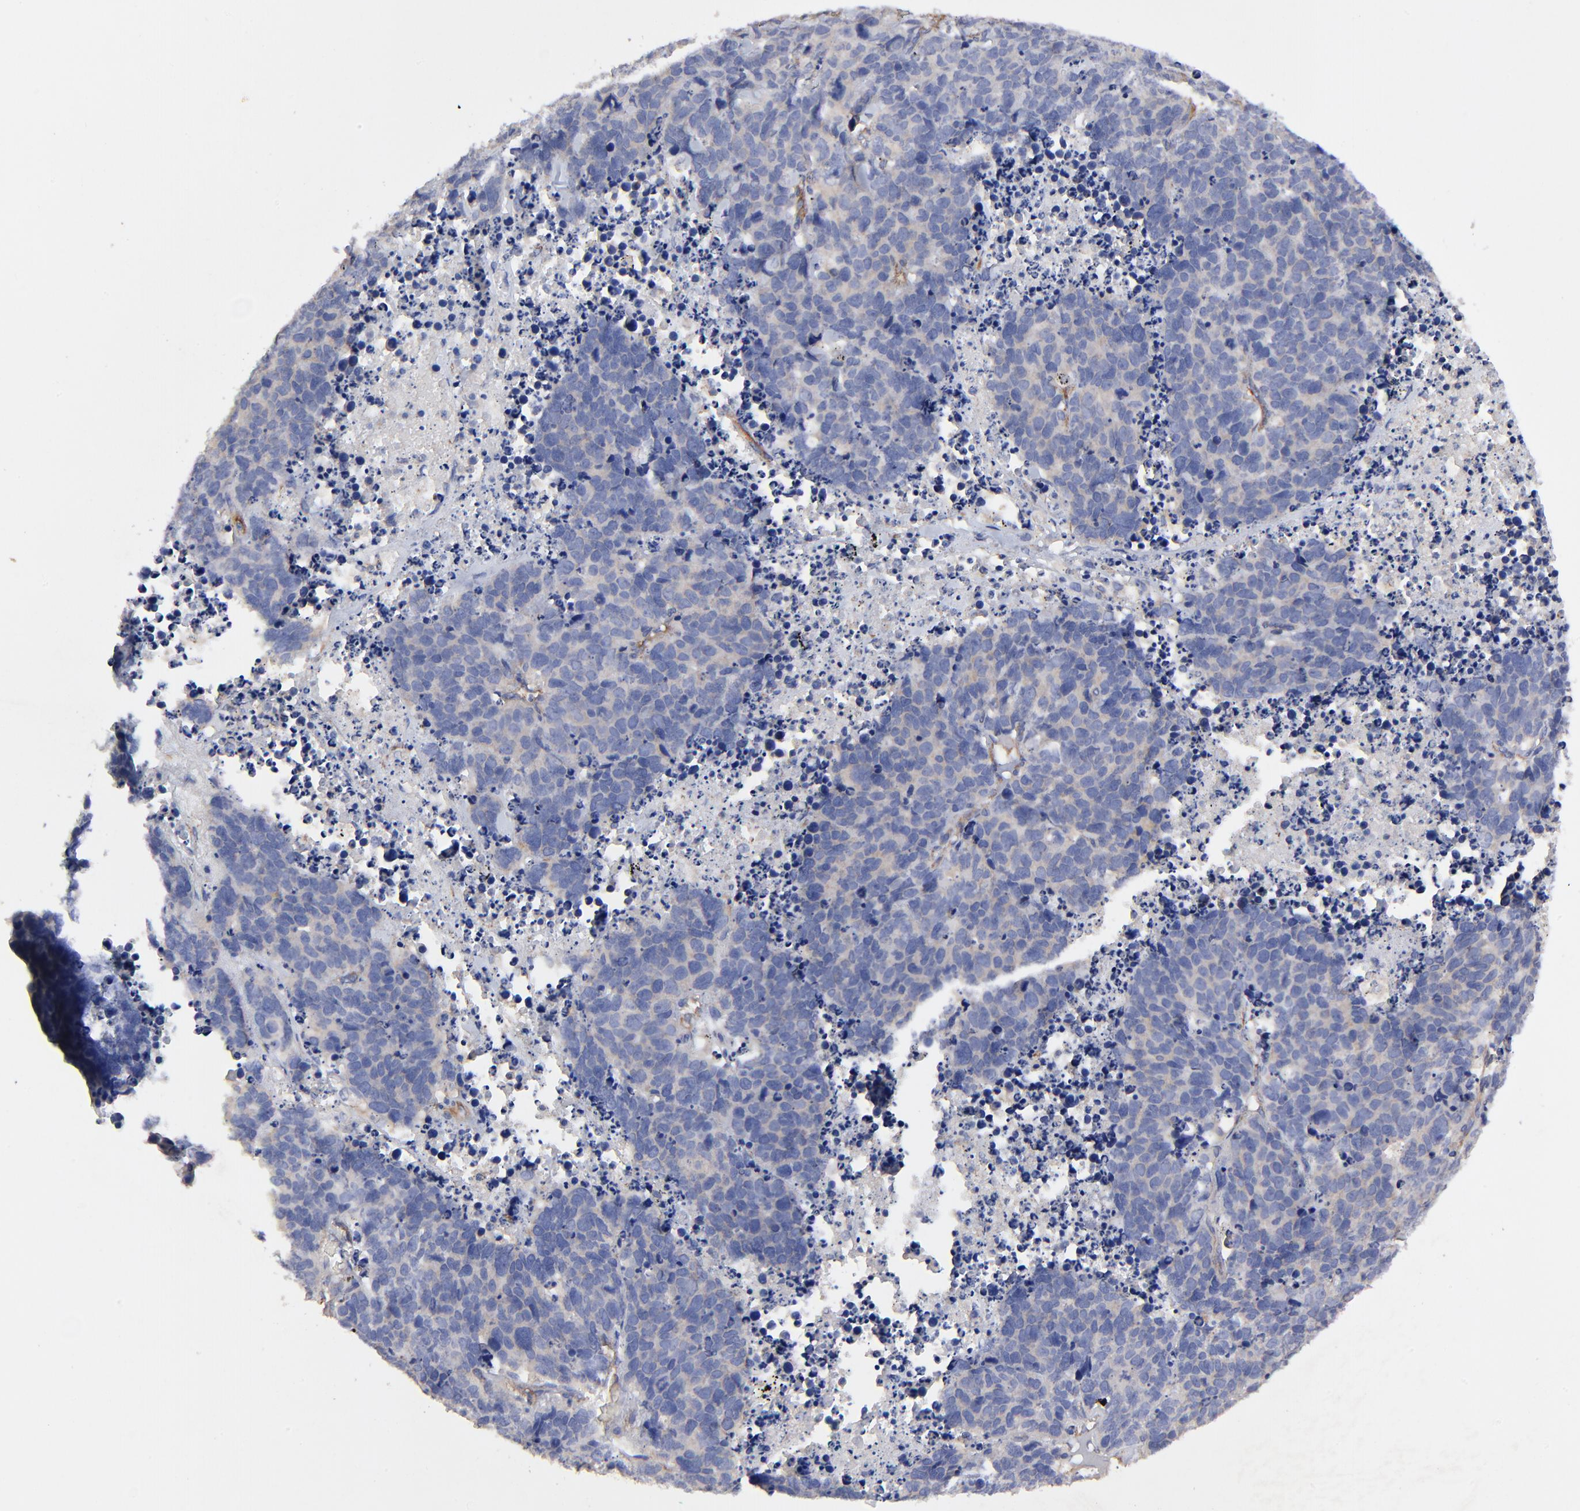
{"staining": {"intensity": "negative", "quantity": "none", "location": "none"}, "tissue": "lung cancer", "cell_type": "Tumor cells", "image_type": "cancer", "snomed": [{"axis": "morphology", "description": "Carcinoid, malignant, NOS"}, {"axis": "topography", "description": "Lung"}], "caption": "A photomicrograph of malignant carcinoid (lung) stained for a protein demonstrates no brown staining in tumor cells. (Immunohistochemistry, brightfield microscopy, high magnification).", "gene": "SULF2", "patient": {"sex": "male", "age": 60}}